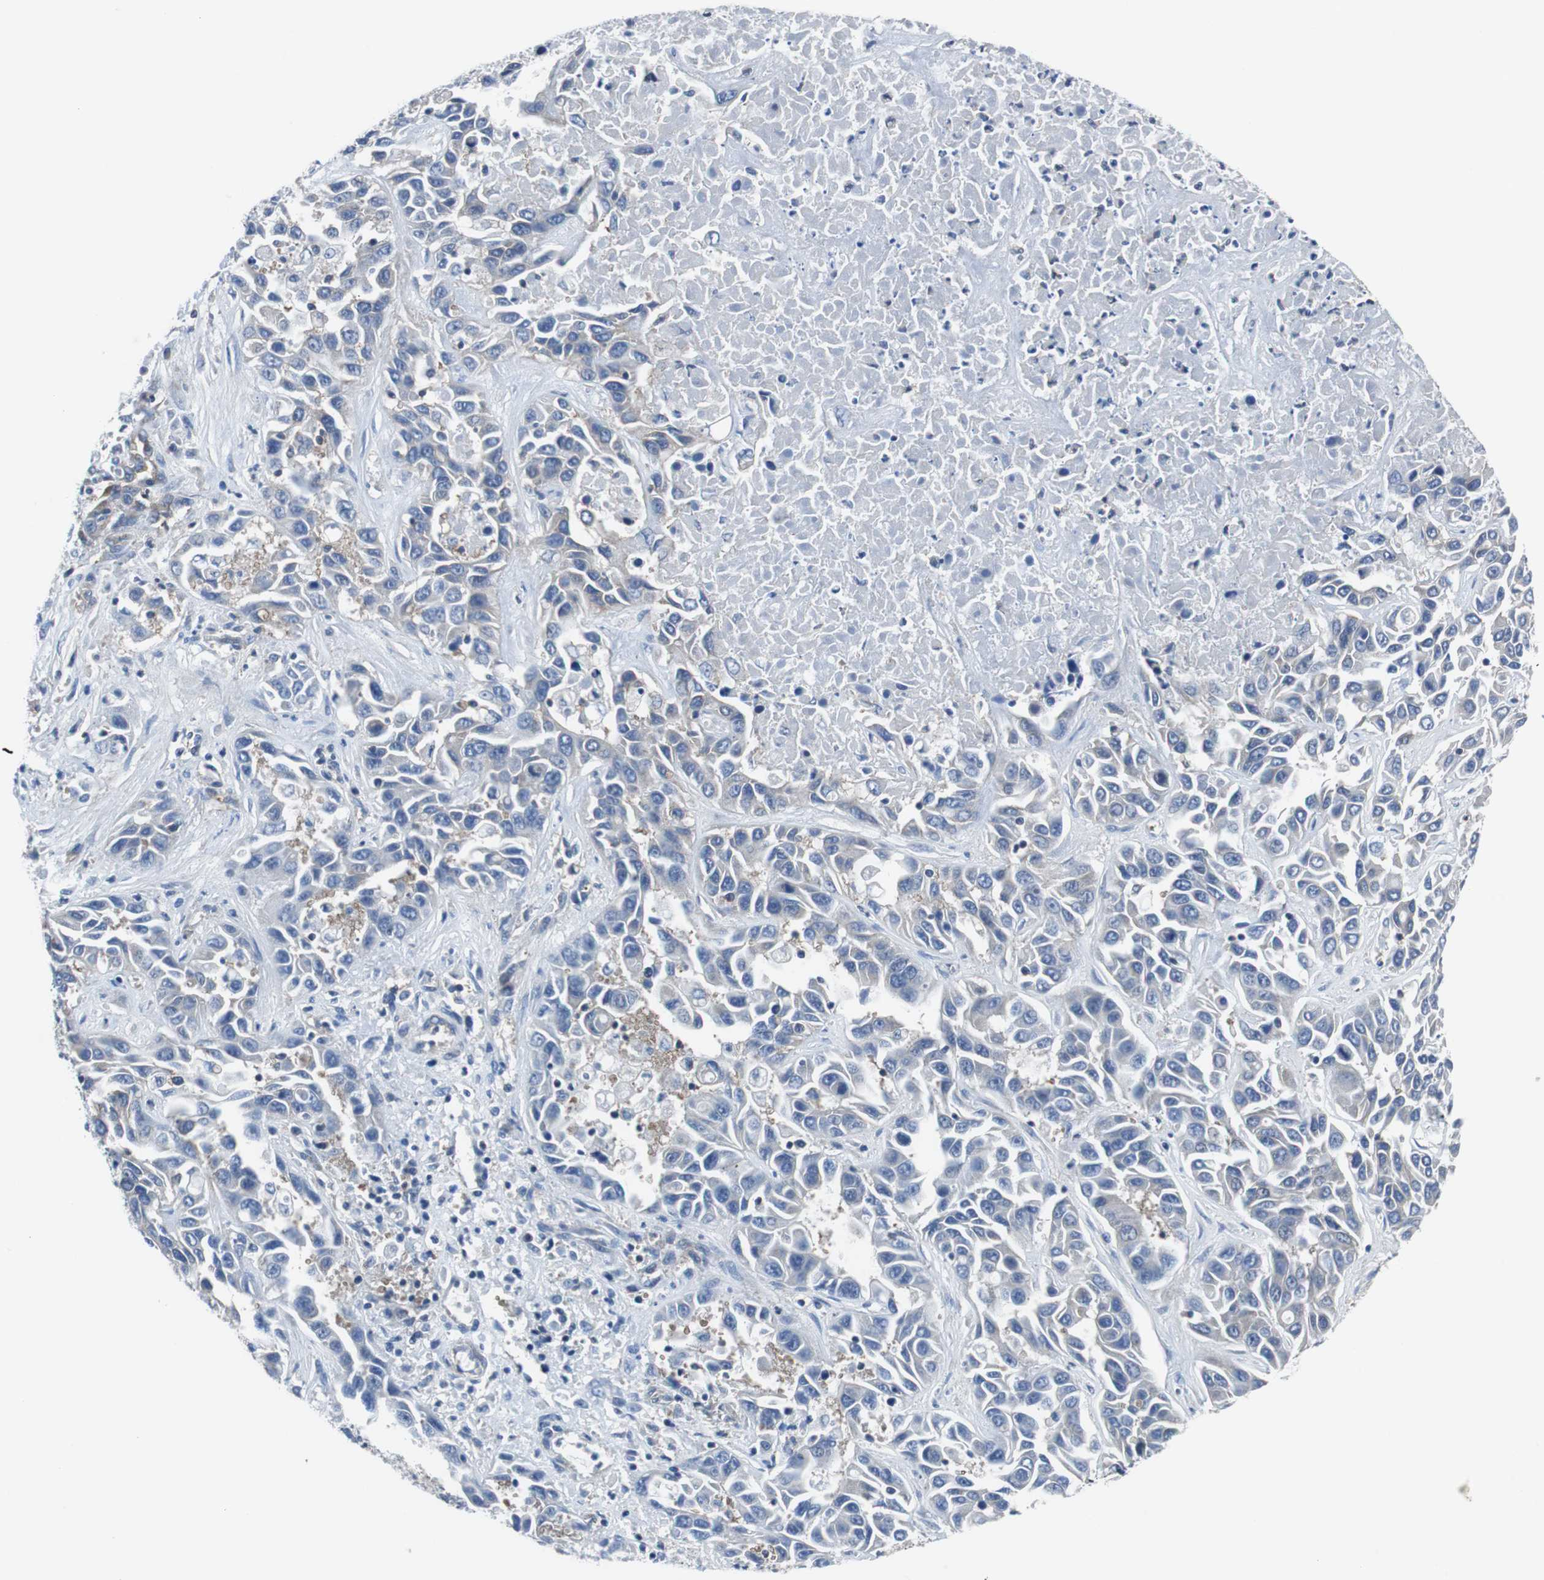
{"staining": {"intensity": "weak", "quantity": "25%-75%", "location": "cytoplasmic/membranous"}, "tissue": "liver cancer", "cell_type": "Tumor cells", "image_type": "cancer", "snomed": [{"axis": "morphology", "description": "Cholangiocarcinoma"}, {"axis": "topography", "description": "Liver"}], "caption": "The micrograph demonstrates a brown stain indicating the presence of a protein in the cytoplasmic/membranous of tumor cells in liver cancer (cholangiocarcinoma).", "gene": "BRAF", "patient": {"sex": "female", "age": 52}}